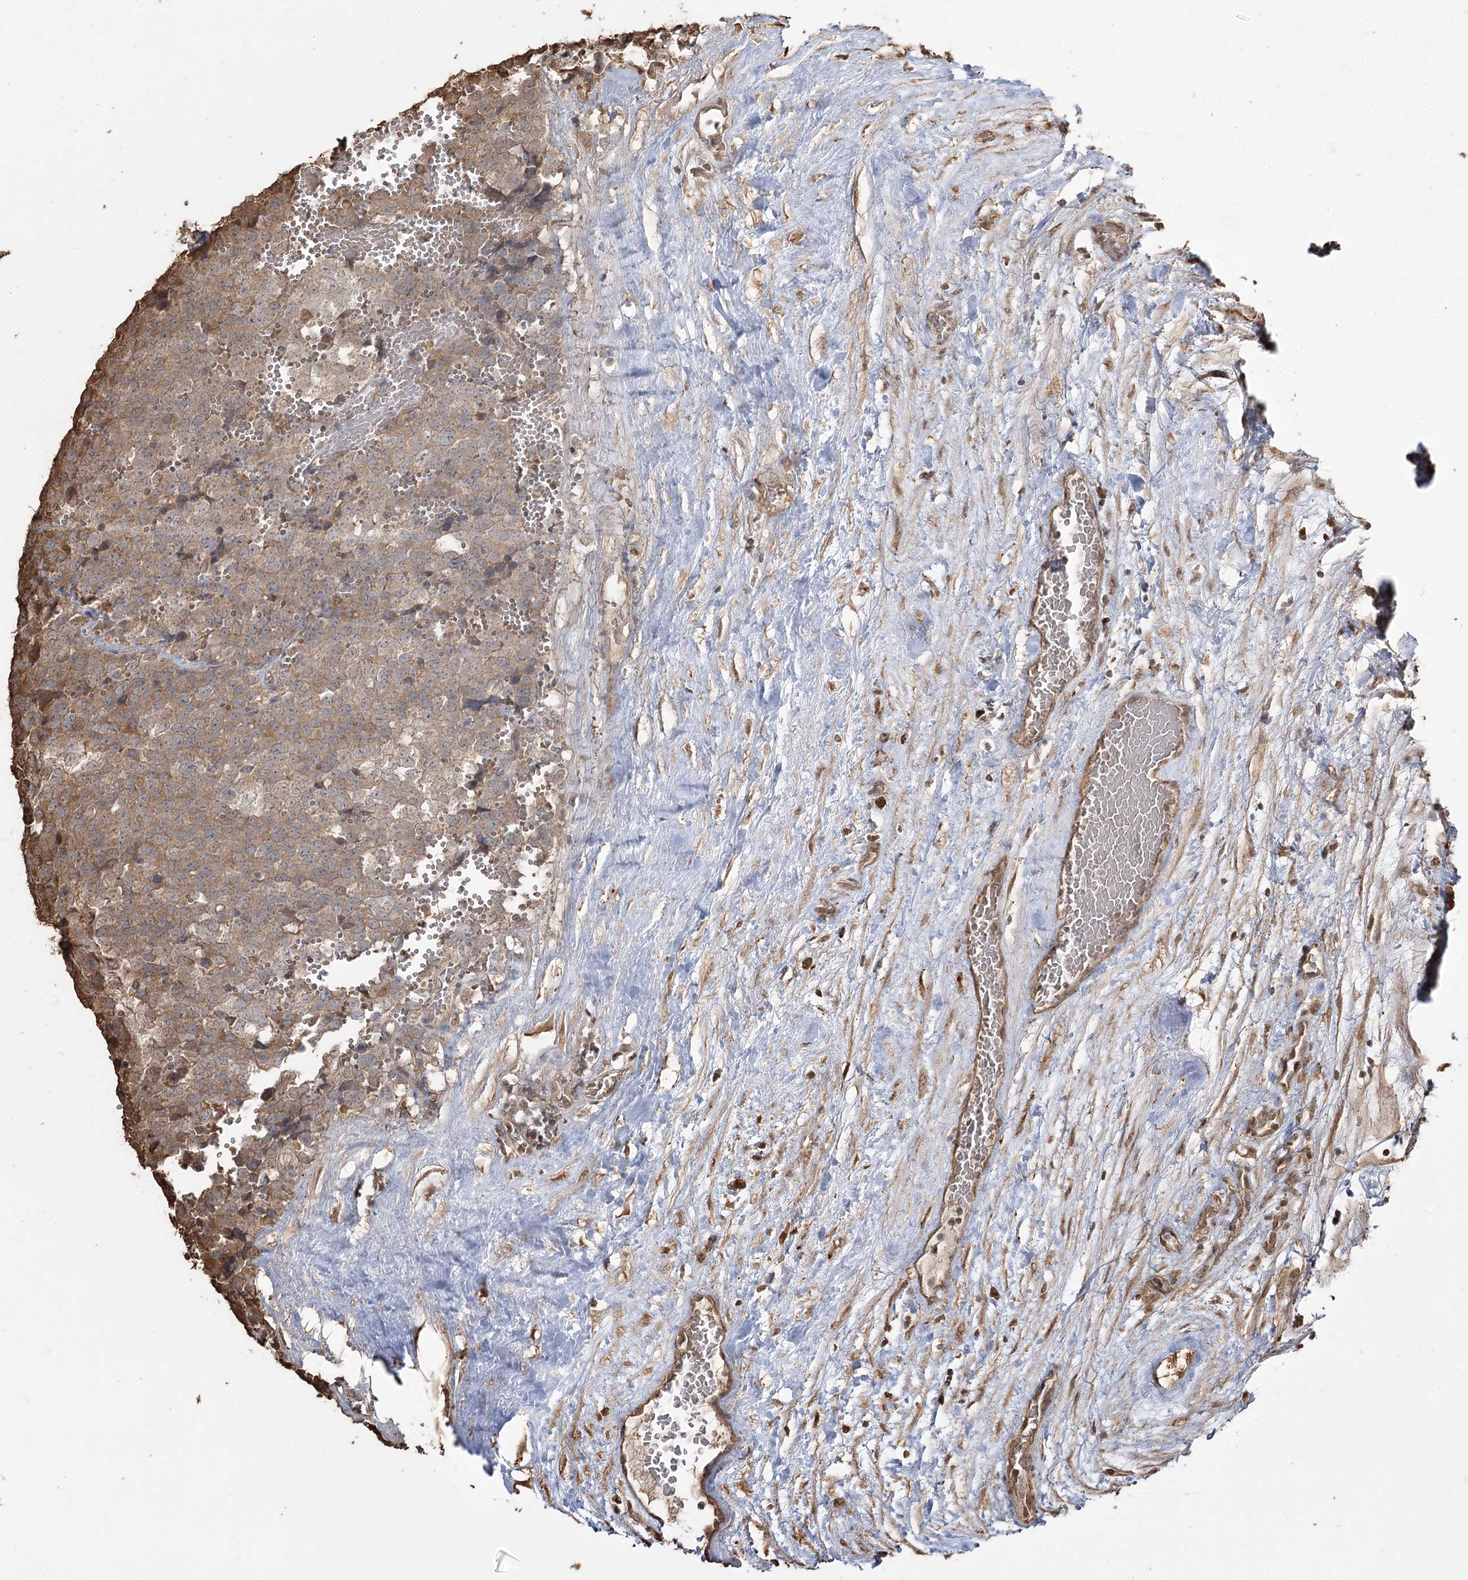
{"staining": {"intensity": "weak", "quantity": ">75%", "location": "cytoplasmic/membranous"}, "tissue": "testis cancer", "cell_type": "Tumor cells", "image_type": "cancer", "snomed": [{"axis": "morphology", "description": "Seminoma, NOS"}, {"axis": "topography", "description": "Testis"}], "caption": "Human testis seminoma stained with a protein marker reveals weak staining in tumor cells.", "gene": "PLCH1", "patient": {"sex": "male", "age": 71}}